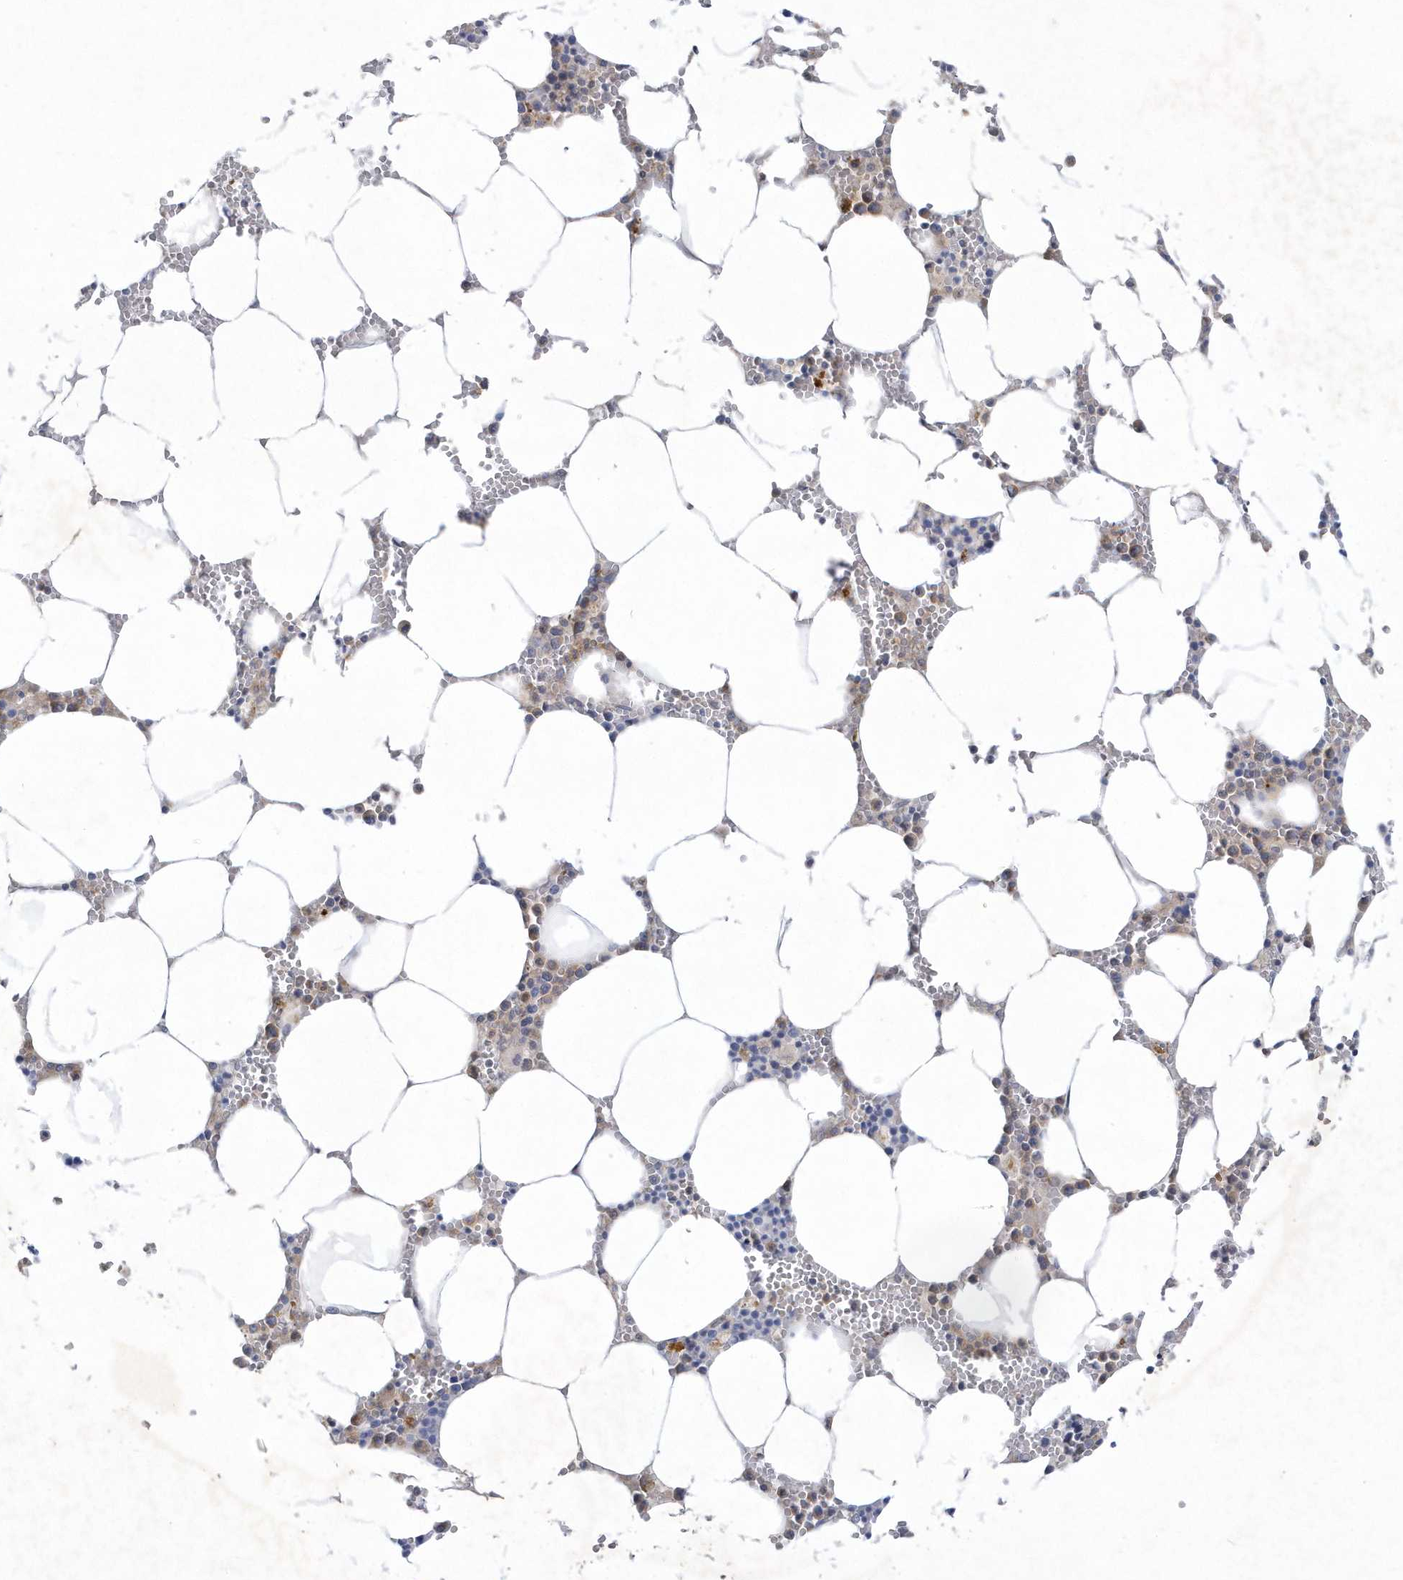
{"staining": {"intensity": "moderate", "quantity": "25%-75%", "location": "cytoplasmic/membranous"}, "tissue": "bone marrow", "cell_type": "Hematopoietic cells", "image_type": "normal", "snomed": [{"axis": "morphology", "description": "Normal tissue, NOS"}, {"axis": "topography", "description": "Bone marrow"}], "caption": "IHC of benign human bone marrow reveals medium levels of moderate cytoplasmic/membranous positivity in about 25%-75% of hematopoietic cells. (DAB IHC, brown staining for protein, blue staining for nuclei).", "gene": "LARS1", "patient": {"sex": "male", "age": 70}}